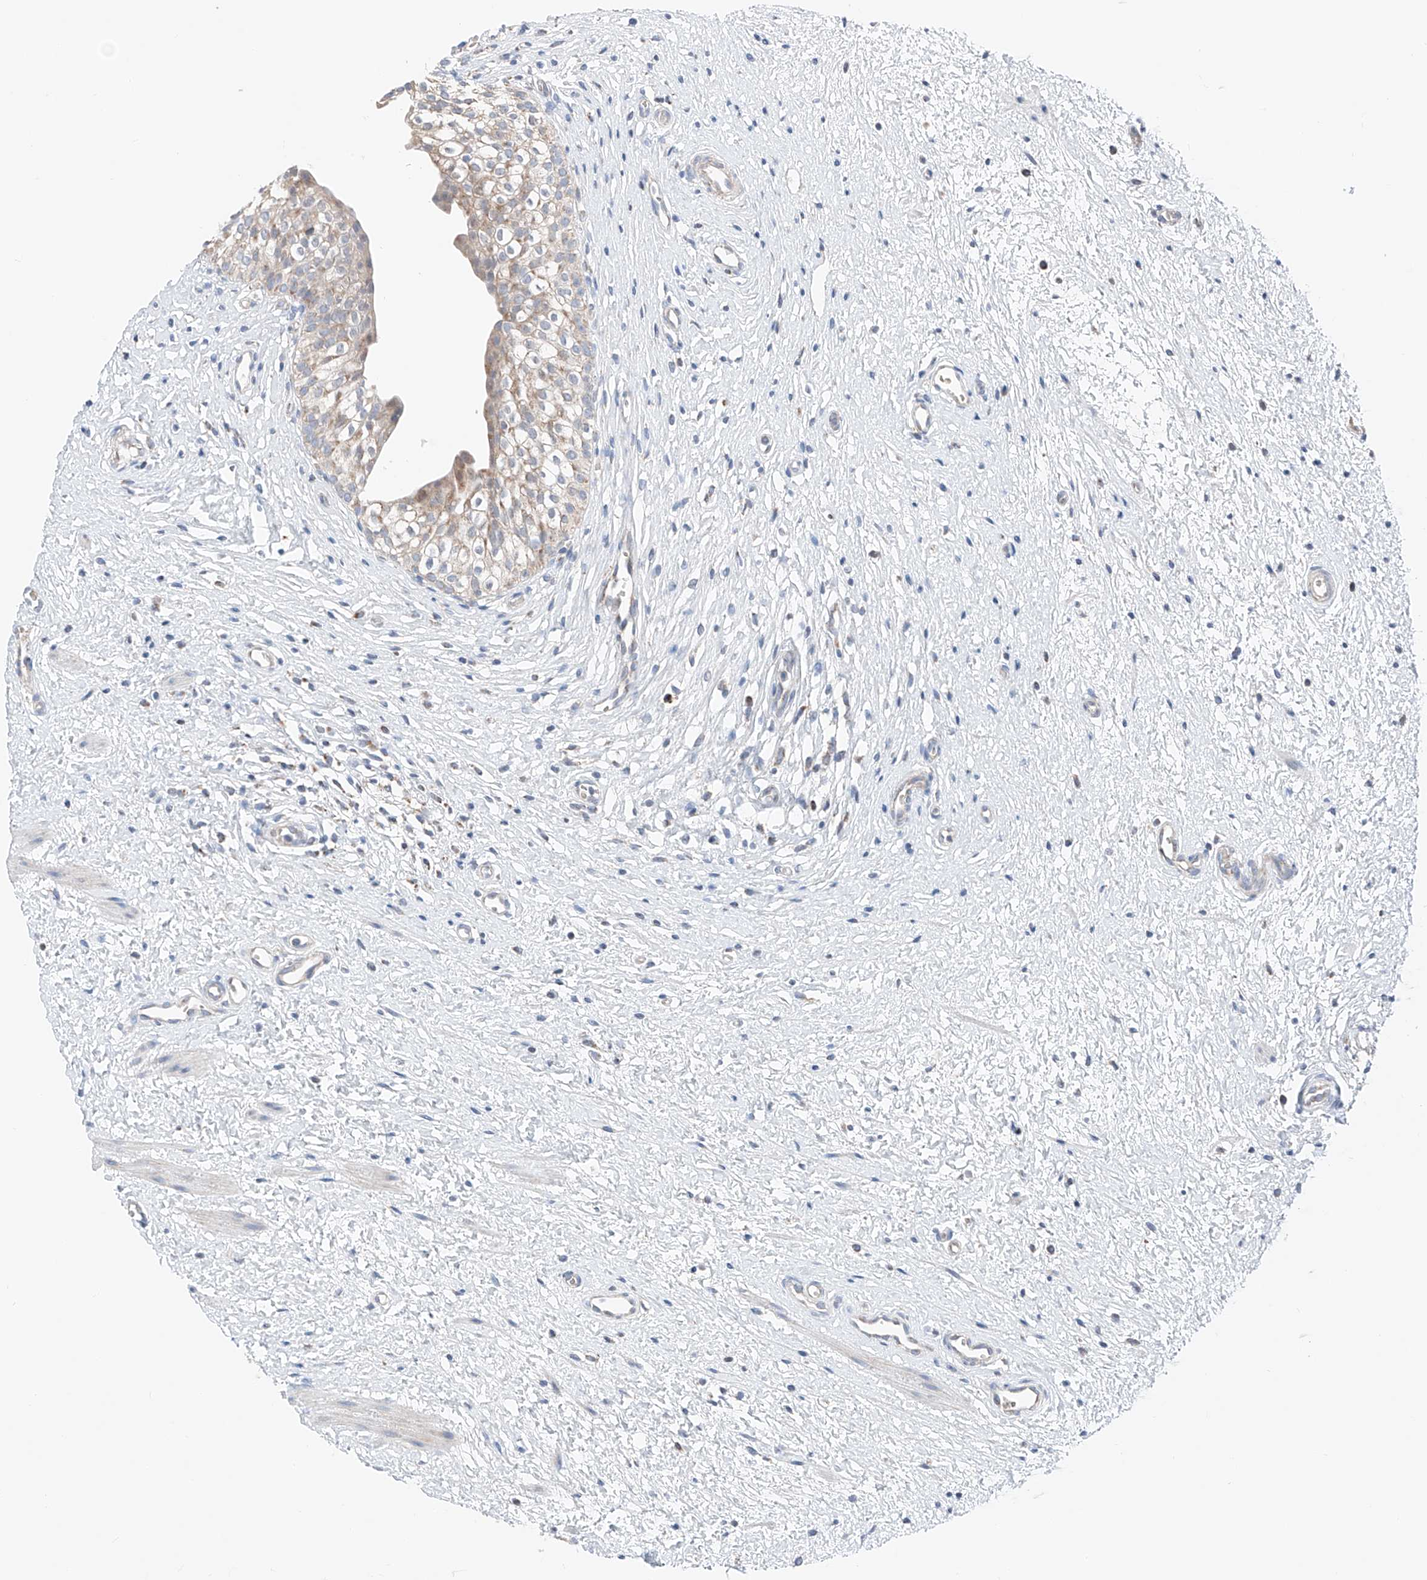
{"staining": {"intensity": "moderate", "quantity": "25%-75%", "location": "cytoplasmic/membranous"}, "tissue": "urinary bladder", "cell_type": "Urothelial cells", "image_type": "normal", "snomed": [{"axis": "morphology", "description": "Normal tissue, NOS"}, {"axis": "topography", "description": "Urinary bladder"}], "caption": "Immunohistochemical staining of benign human urinary bladder demonstrates medium levels of moderate cytoplasmic/membranous positivity in approximately 25%-75% of urothelial cells. Nuclei are stained in blue.", "gene": "MRAP", "patient": {"sex": "male", "age": 1}}